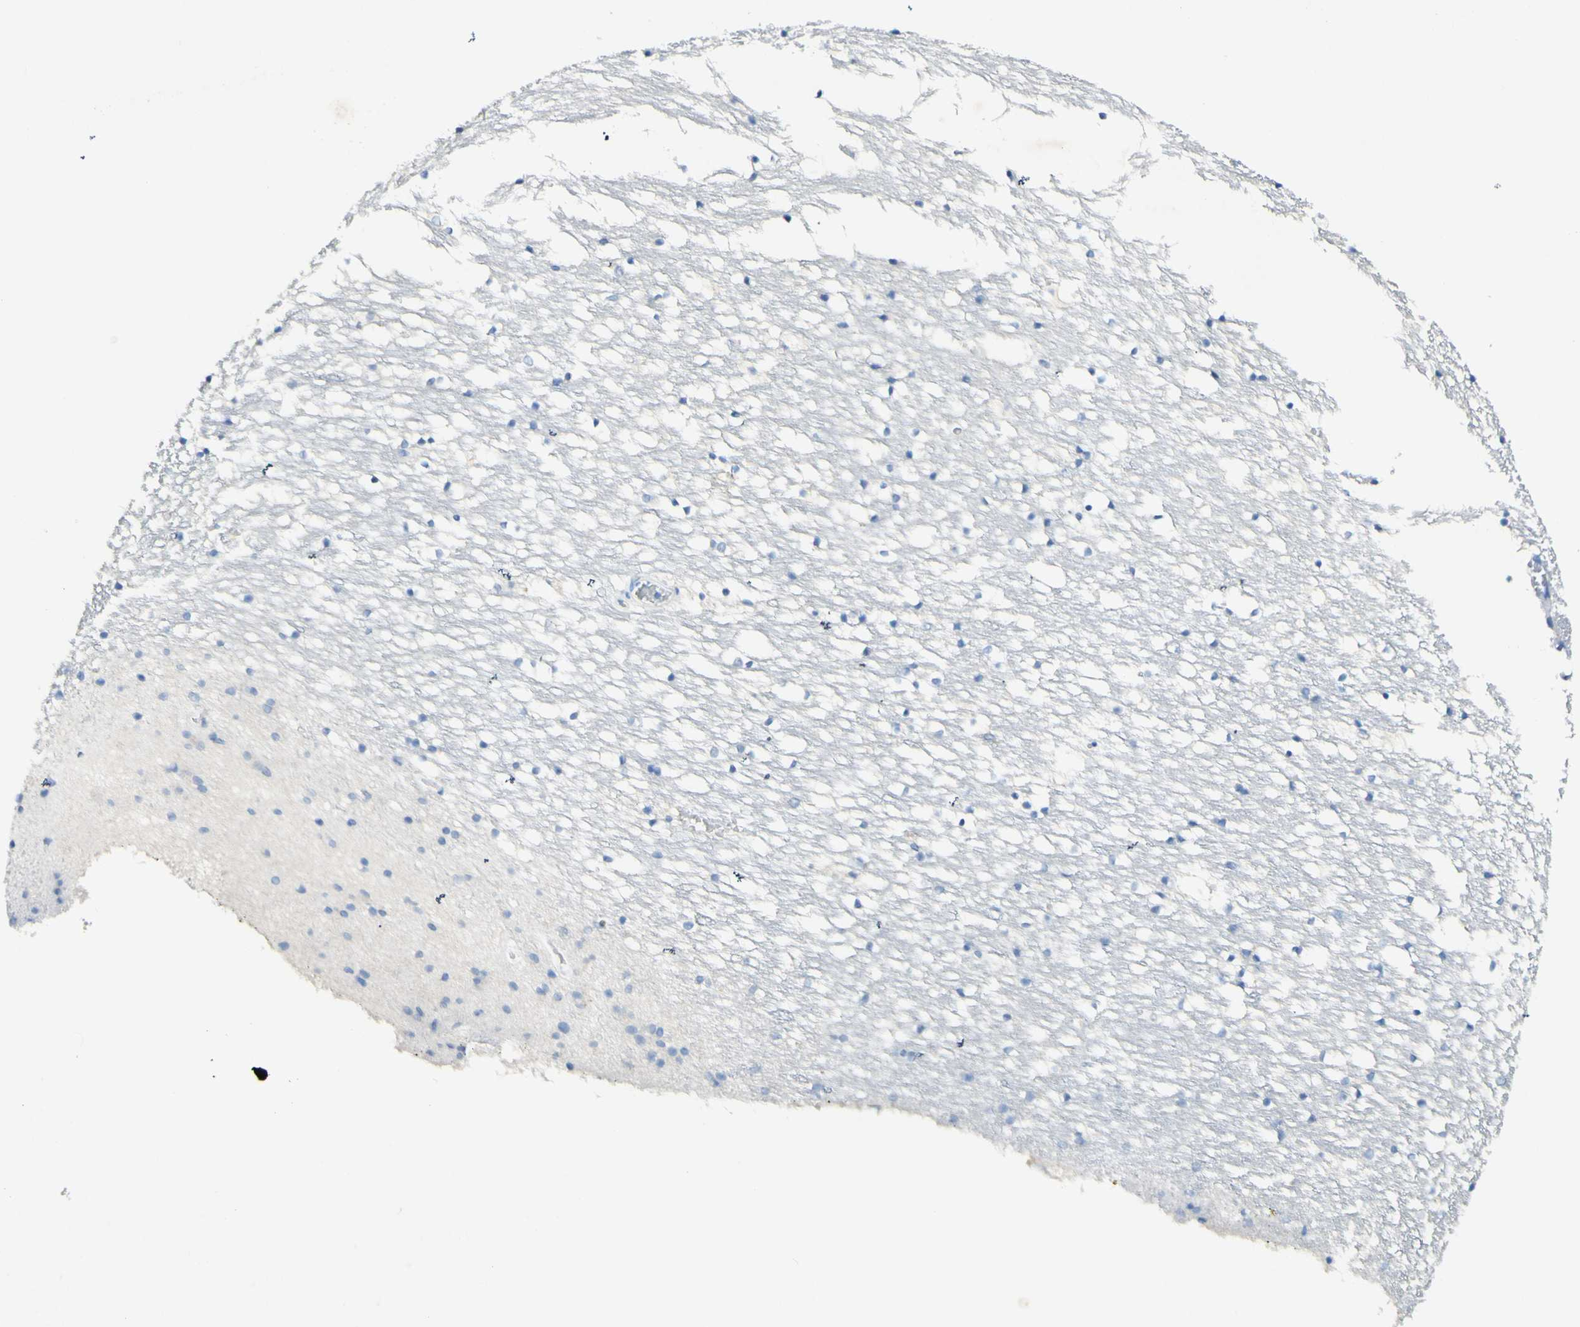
{"staining": {"intensity": "negative", "quantity": "none", "location": "none"}, "tissue": "caudate", "cell_type": "Glial cells", "image_type": "normal", "snomed": [{"axis": "morphology", "description": "Normal tissue, NOS"}, {"axis": "topography", "description": "Lateral ventricle wall"}], "caption": "There is no significant expression in glial cells of caudate. Brightfield microscopy of IHC stained with DAB (brown) and hematoxylin (blue), captured at high magnification.", "gene": "GDF15", "patient": {"sex": "male", "age": 45}}